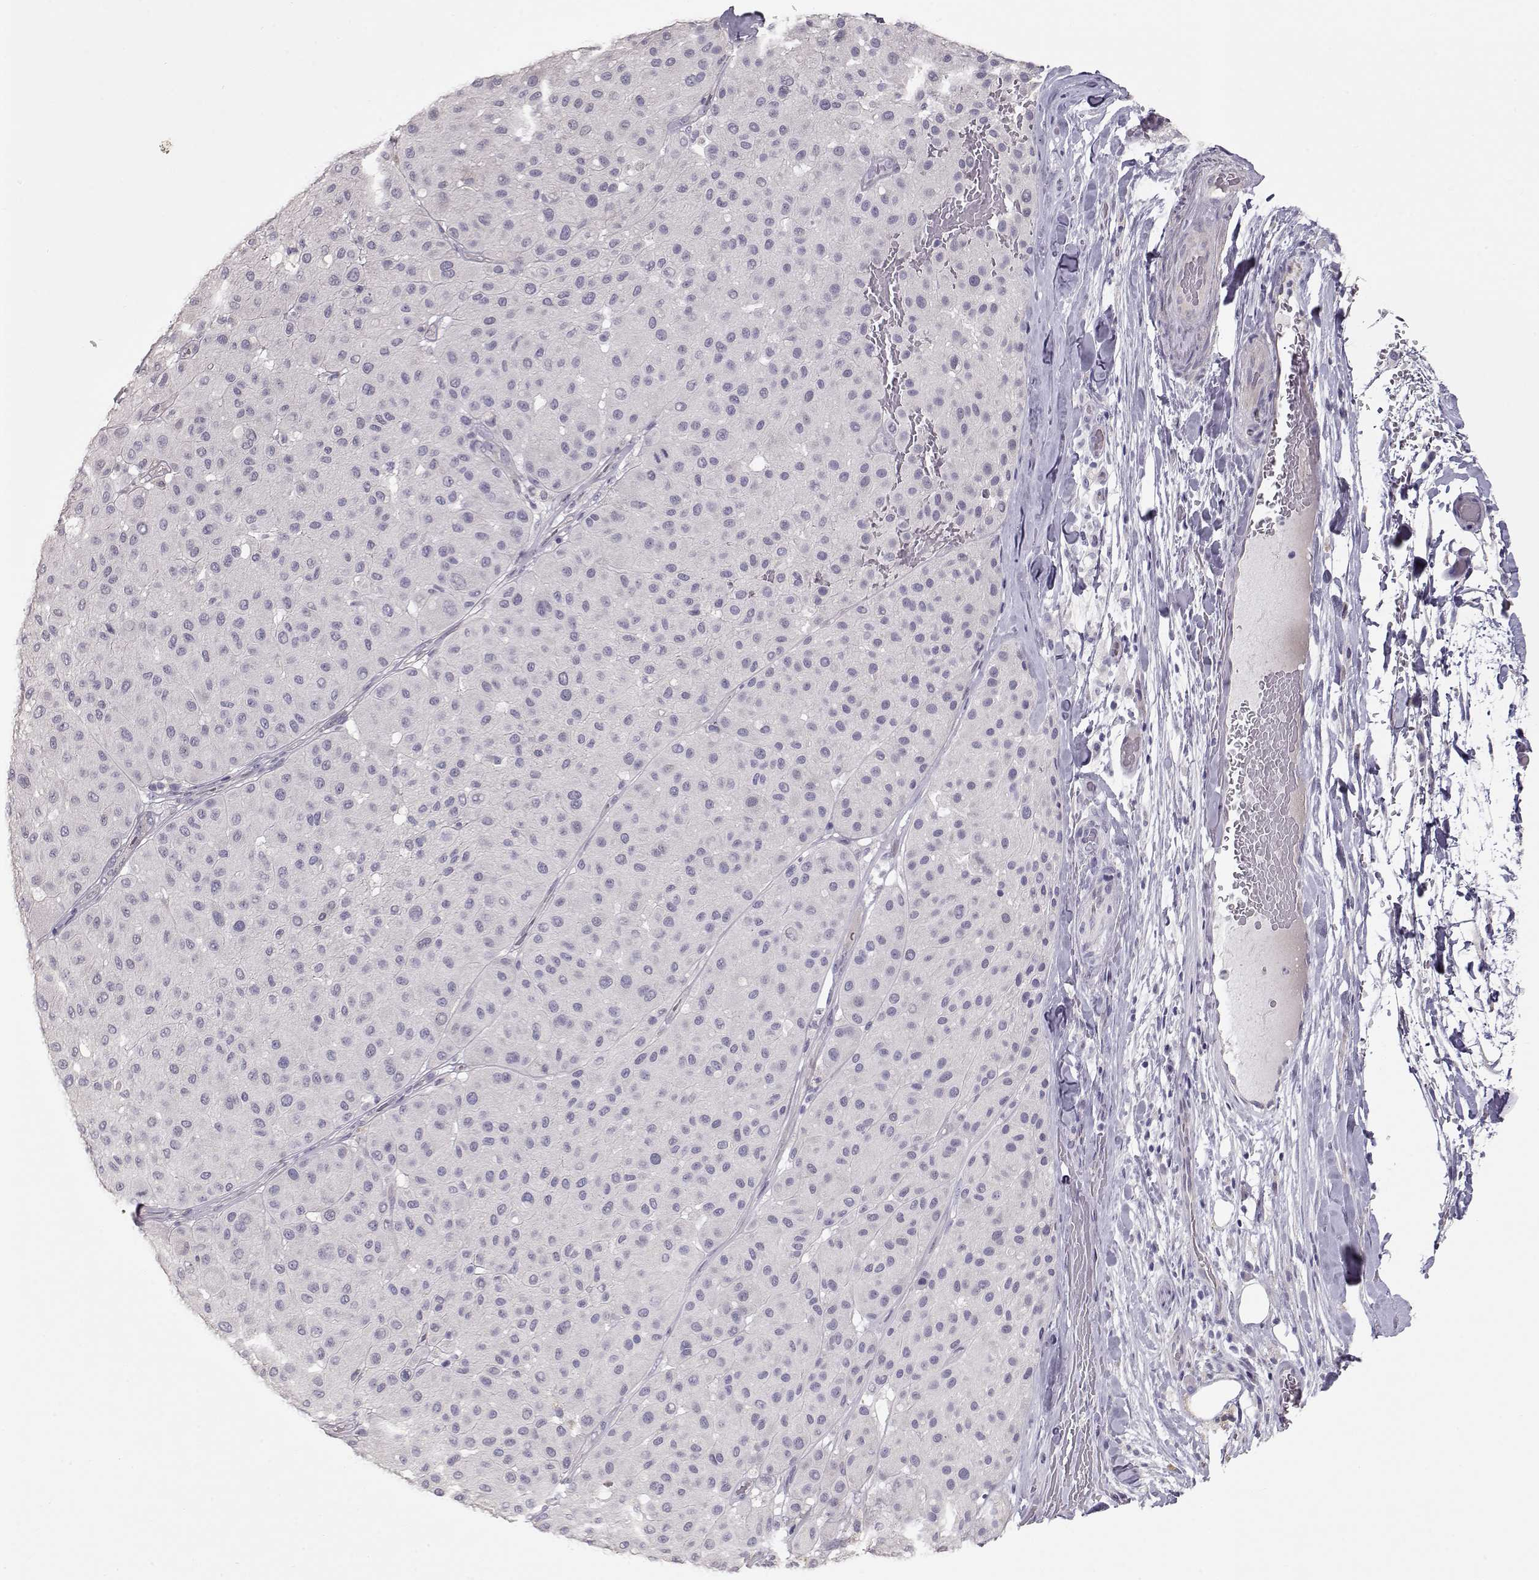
{"staining": {"intensity": "negative", "quantity": "none", "location": "none"}, "tissue": "melanoma", "cell_type": "Tumor cells", "image_type": "cancer", "snomed": [{"axis": "morphology", "description": "Malignant melanoma, Metastatic site"}, {"axis": "topography", "description": "Smooth muscle"}], "caption": "Malignant melanoma (metastatic site) stained for a protein using immunohistochemistry reveals no expression tumor cells.", "gene": "SLC18A1", "patient": {"sex": "male", "age": 41}}